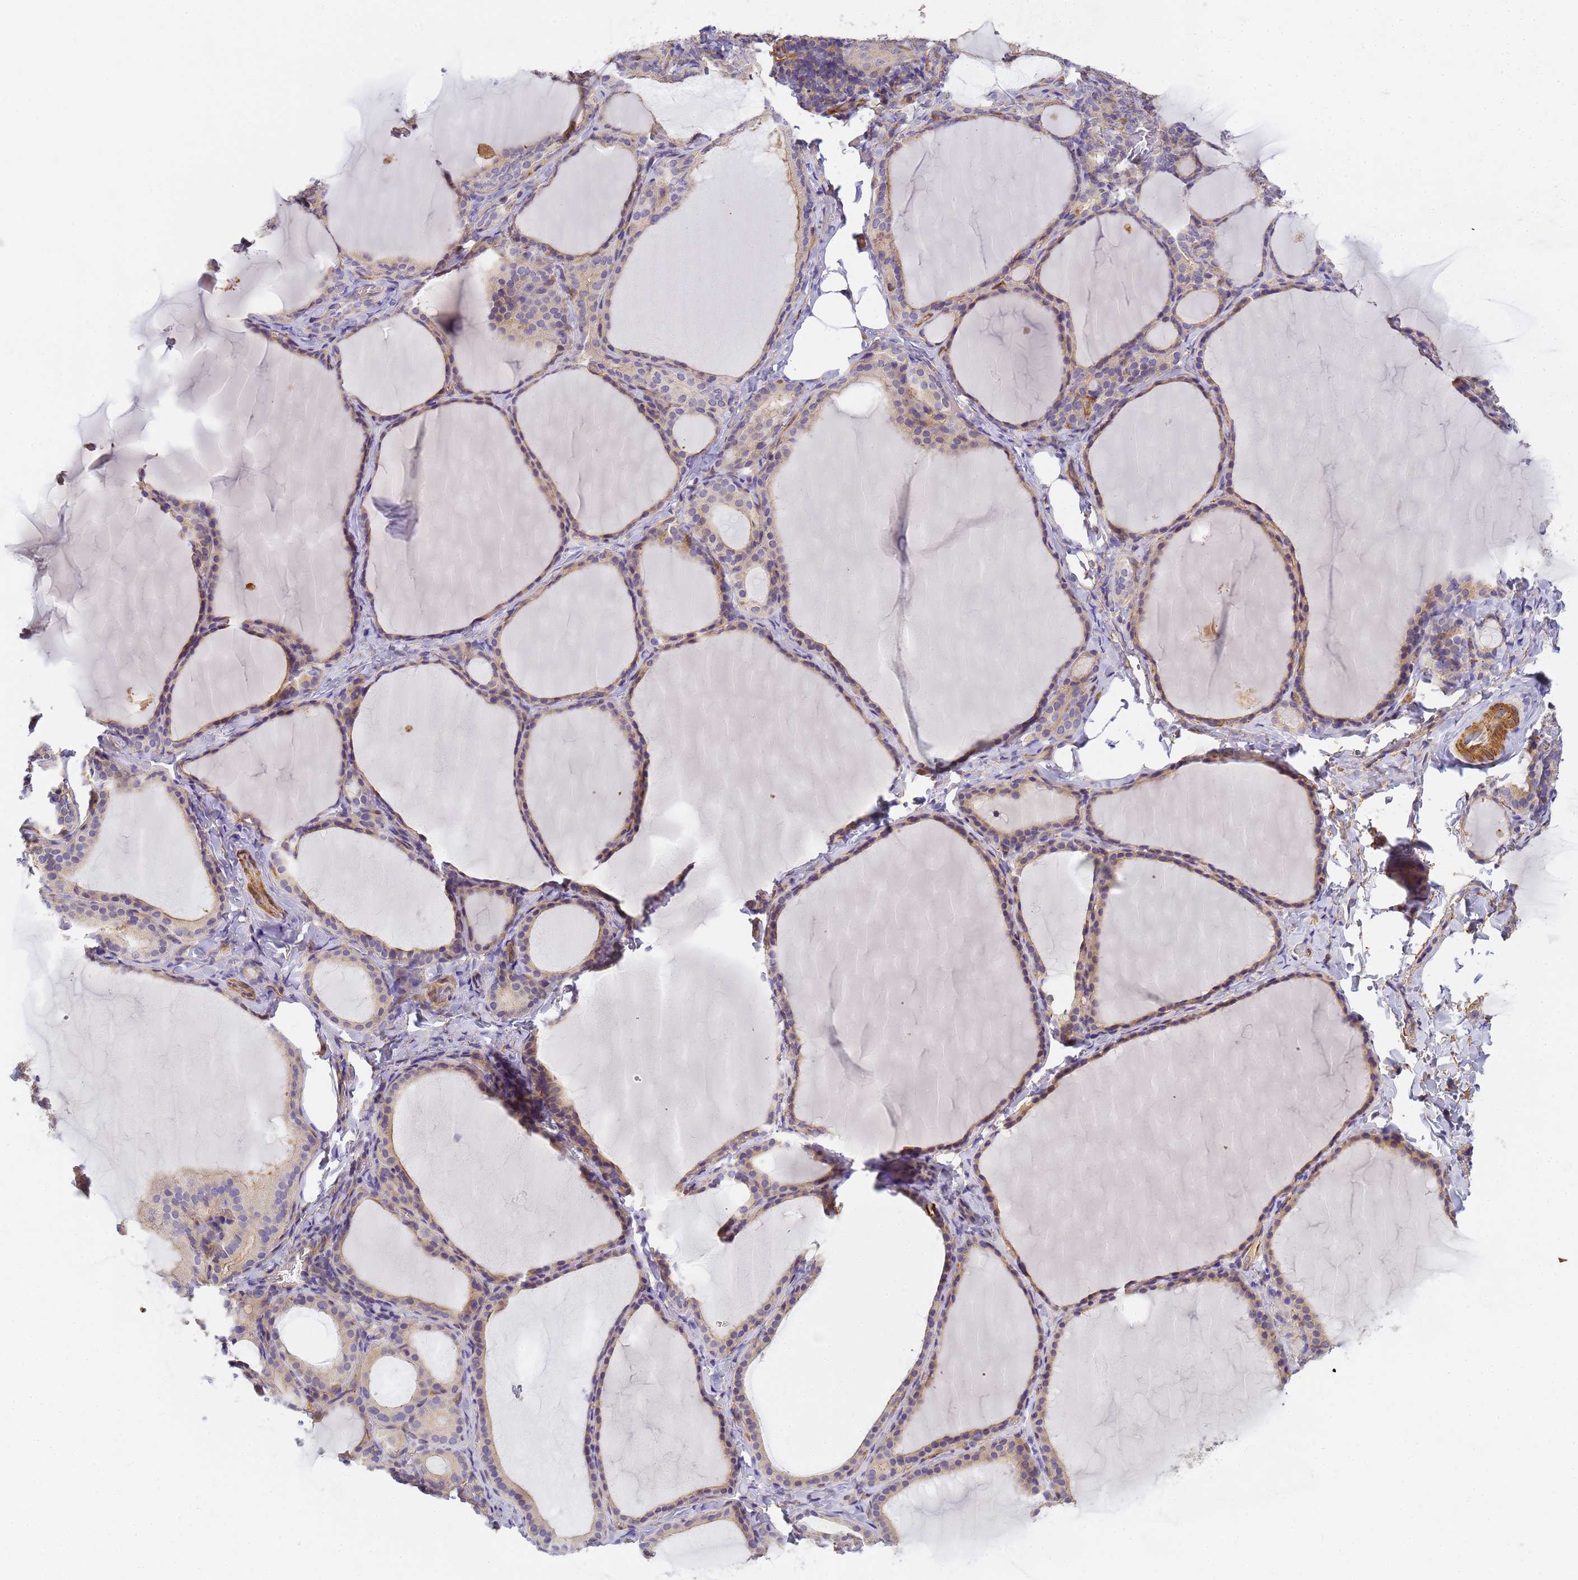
{"staining": {"intensity": "weak", "quantity": ">75%", "location": "cytoplasmic/membranous"}, "tissue": "thyroid gland", "cell_type": "Glandular cells", "image_type": "normal", "snomed": [{"axis": "morphology", "description": "Normal tissue, NOS"}, {"axis": "topography", "description": "Thyroid gland"}], "caption": "A high-resolution micrograph shows immunohistochemistry staining of benign thyroid gland, which demonstrates weak cytoplasmic/membranous expression in approximately >75% of glandular cells. (DAB IHC with brightfield microscopy, high magnification).", "gene": "MYL10", "patient": {"sex": "female", "age": 39}}